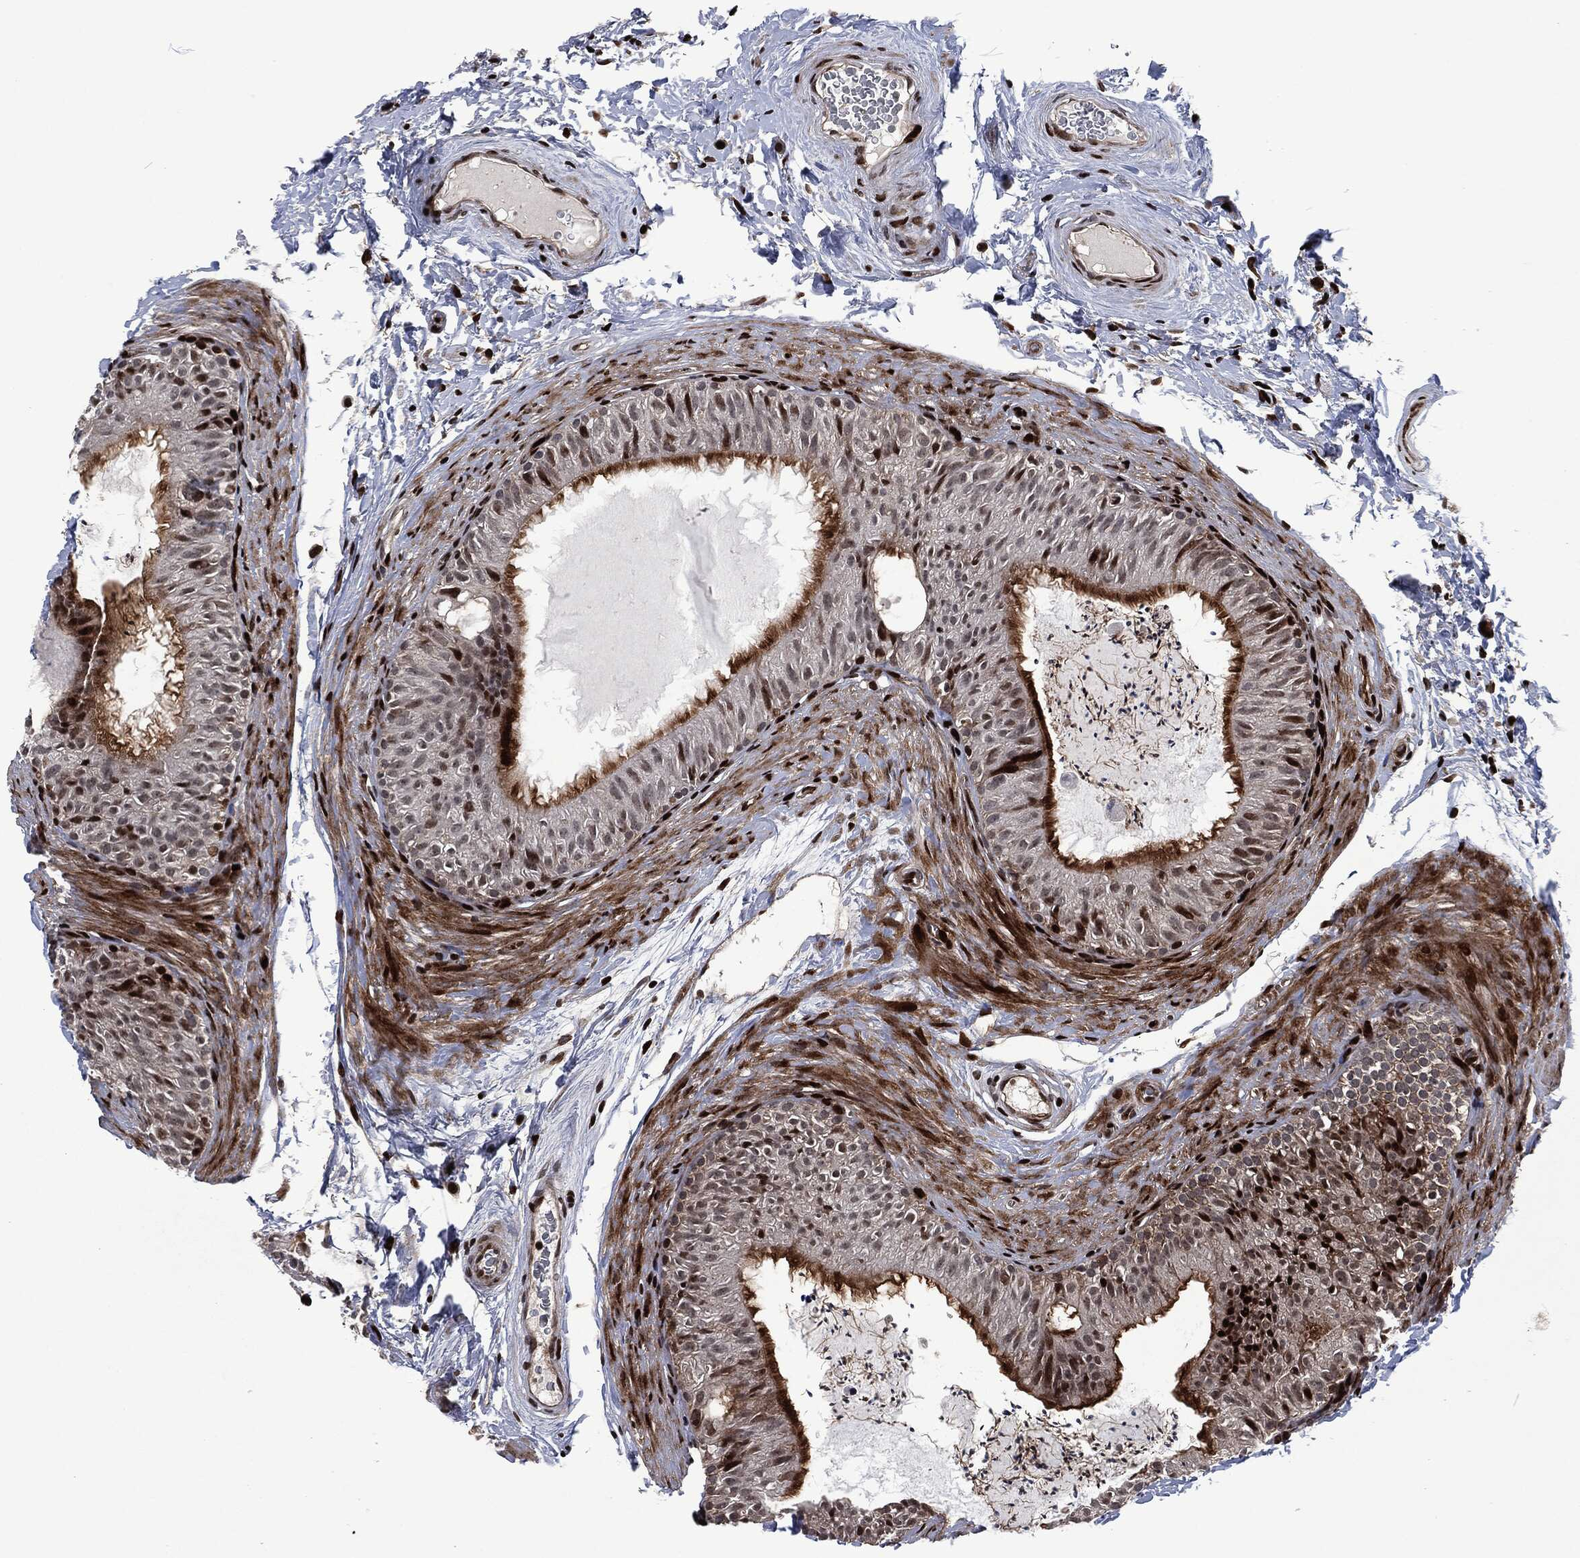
{"staining": {"intensity": "strong", "quantity": "<25%", "location": "cytoplasmic/membranous,nuclear"}, "tissue": "epididymis", "cell_type": "Glandular cells", "image_type": "normal", "snomed": [{"axis": "morphology", "description": "Normal tissue, NOS"}, {"axis": "topography", "description": "Epididymis"}], "caption": "Unremarkable epididymis demonstrates strong cytoplasmic/membranous,nuclear positivity in approximately <25% of glandular cells The protein is stained brown, and the nuclei are stained in blue (DAB IHC with brightfield microscopy, high magnification)..", "gene": "EGFR", "patient": {"sex": "male", "age": 34}}